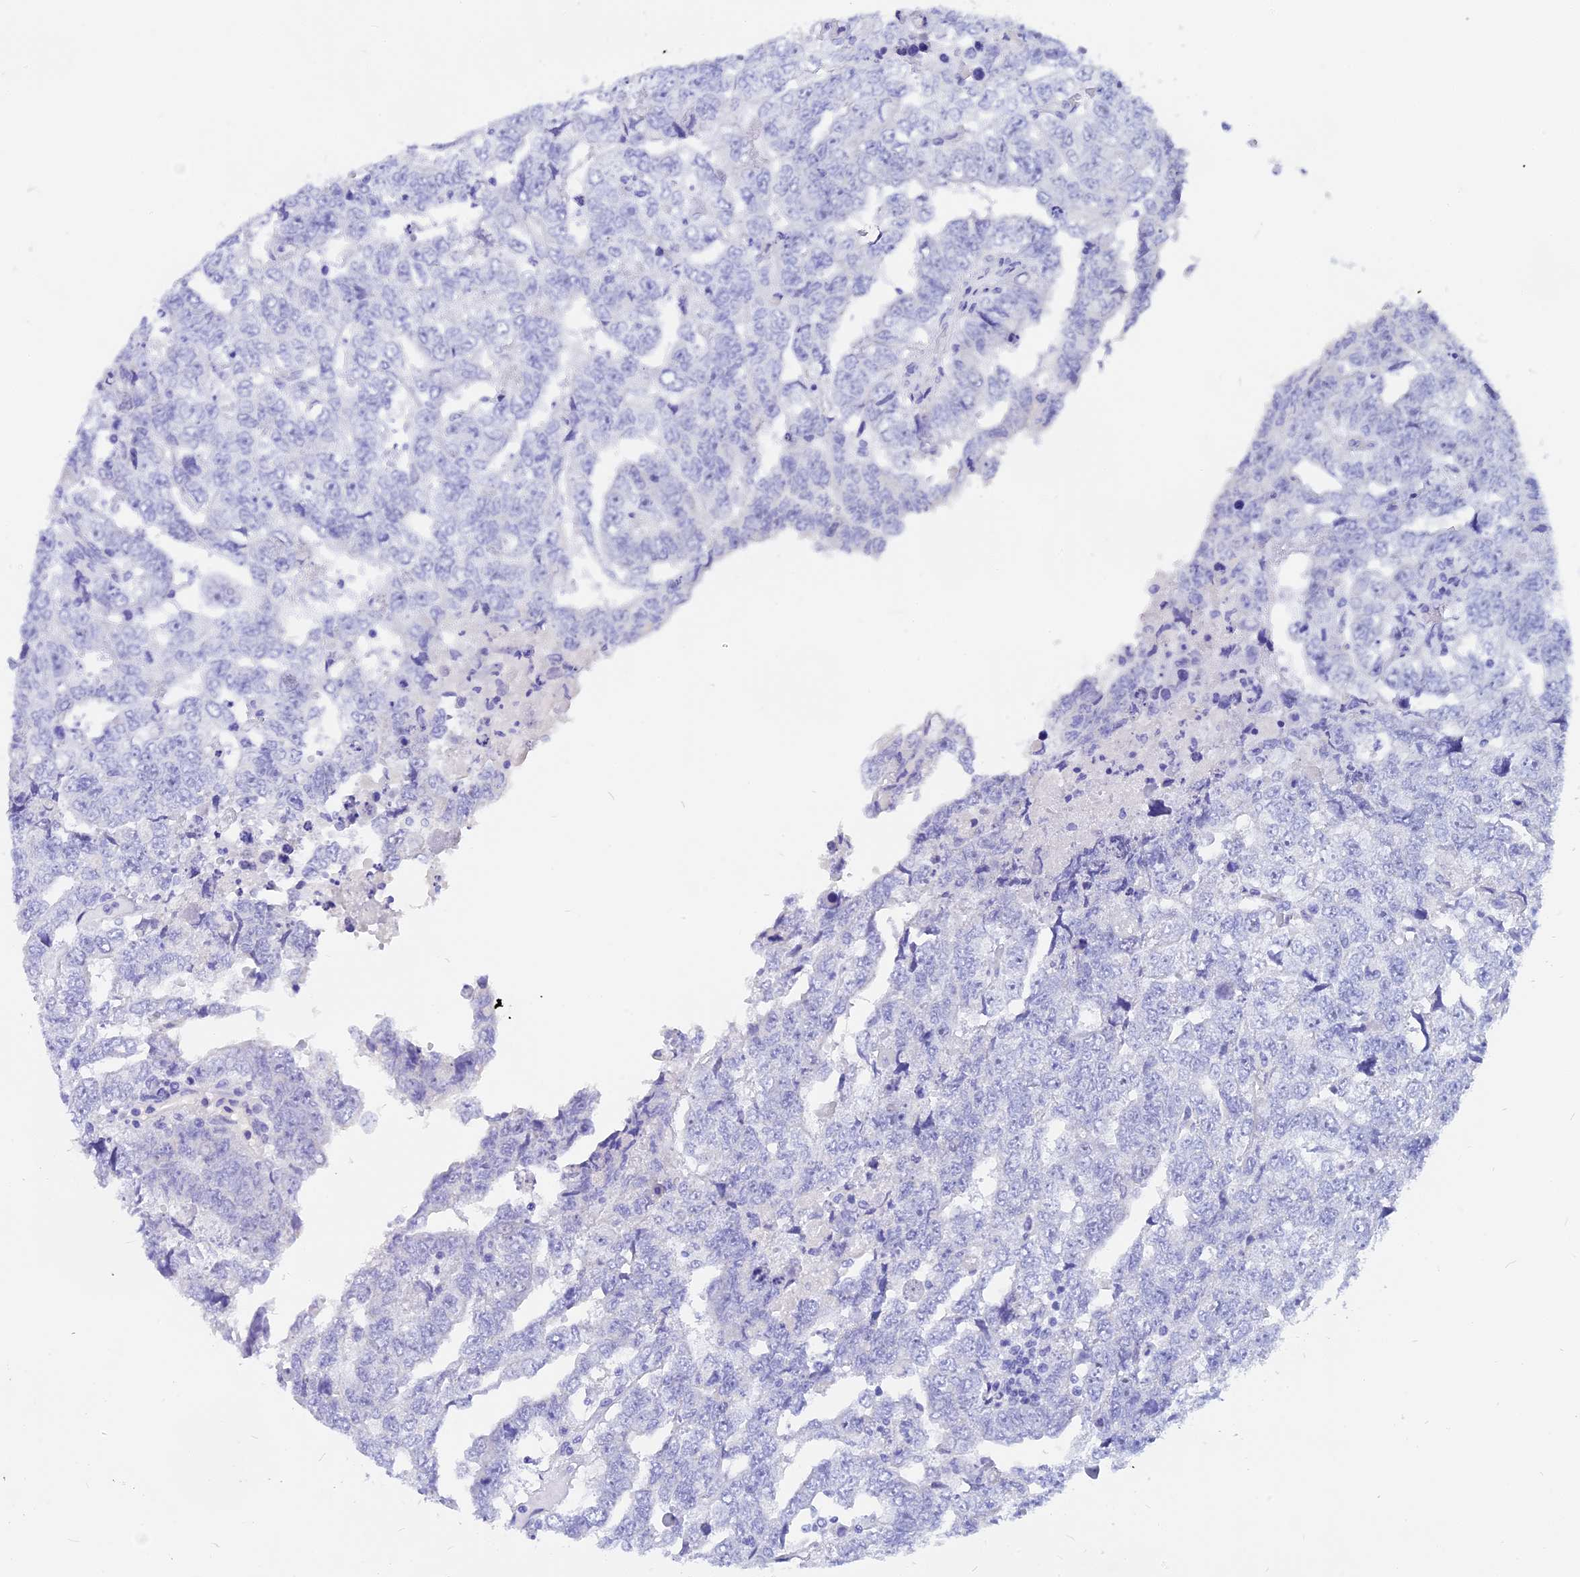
{"staining": {"intensity": "negative", "quantity": "none", "location": "none"}, "tissue": "testis cancer", "cell_type": "Tumor cells", "image_type": "cancer", "snomed": [{"axis": "morphology", "description": "Carcinoma, Embryonal, NOS"}, {"axis": "topography", "description": "Testis"}], "caption": "There is no significant staining in tumor cells of testis cancer (embryonal carcinoma).", "gene": "ISCA1", "patient": {"sex": "male", "age": 36}}